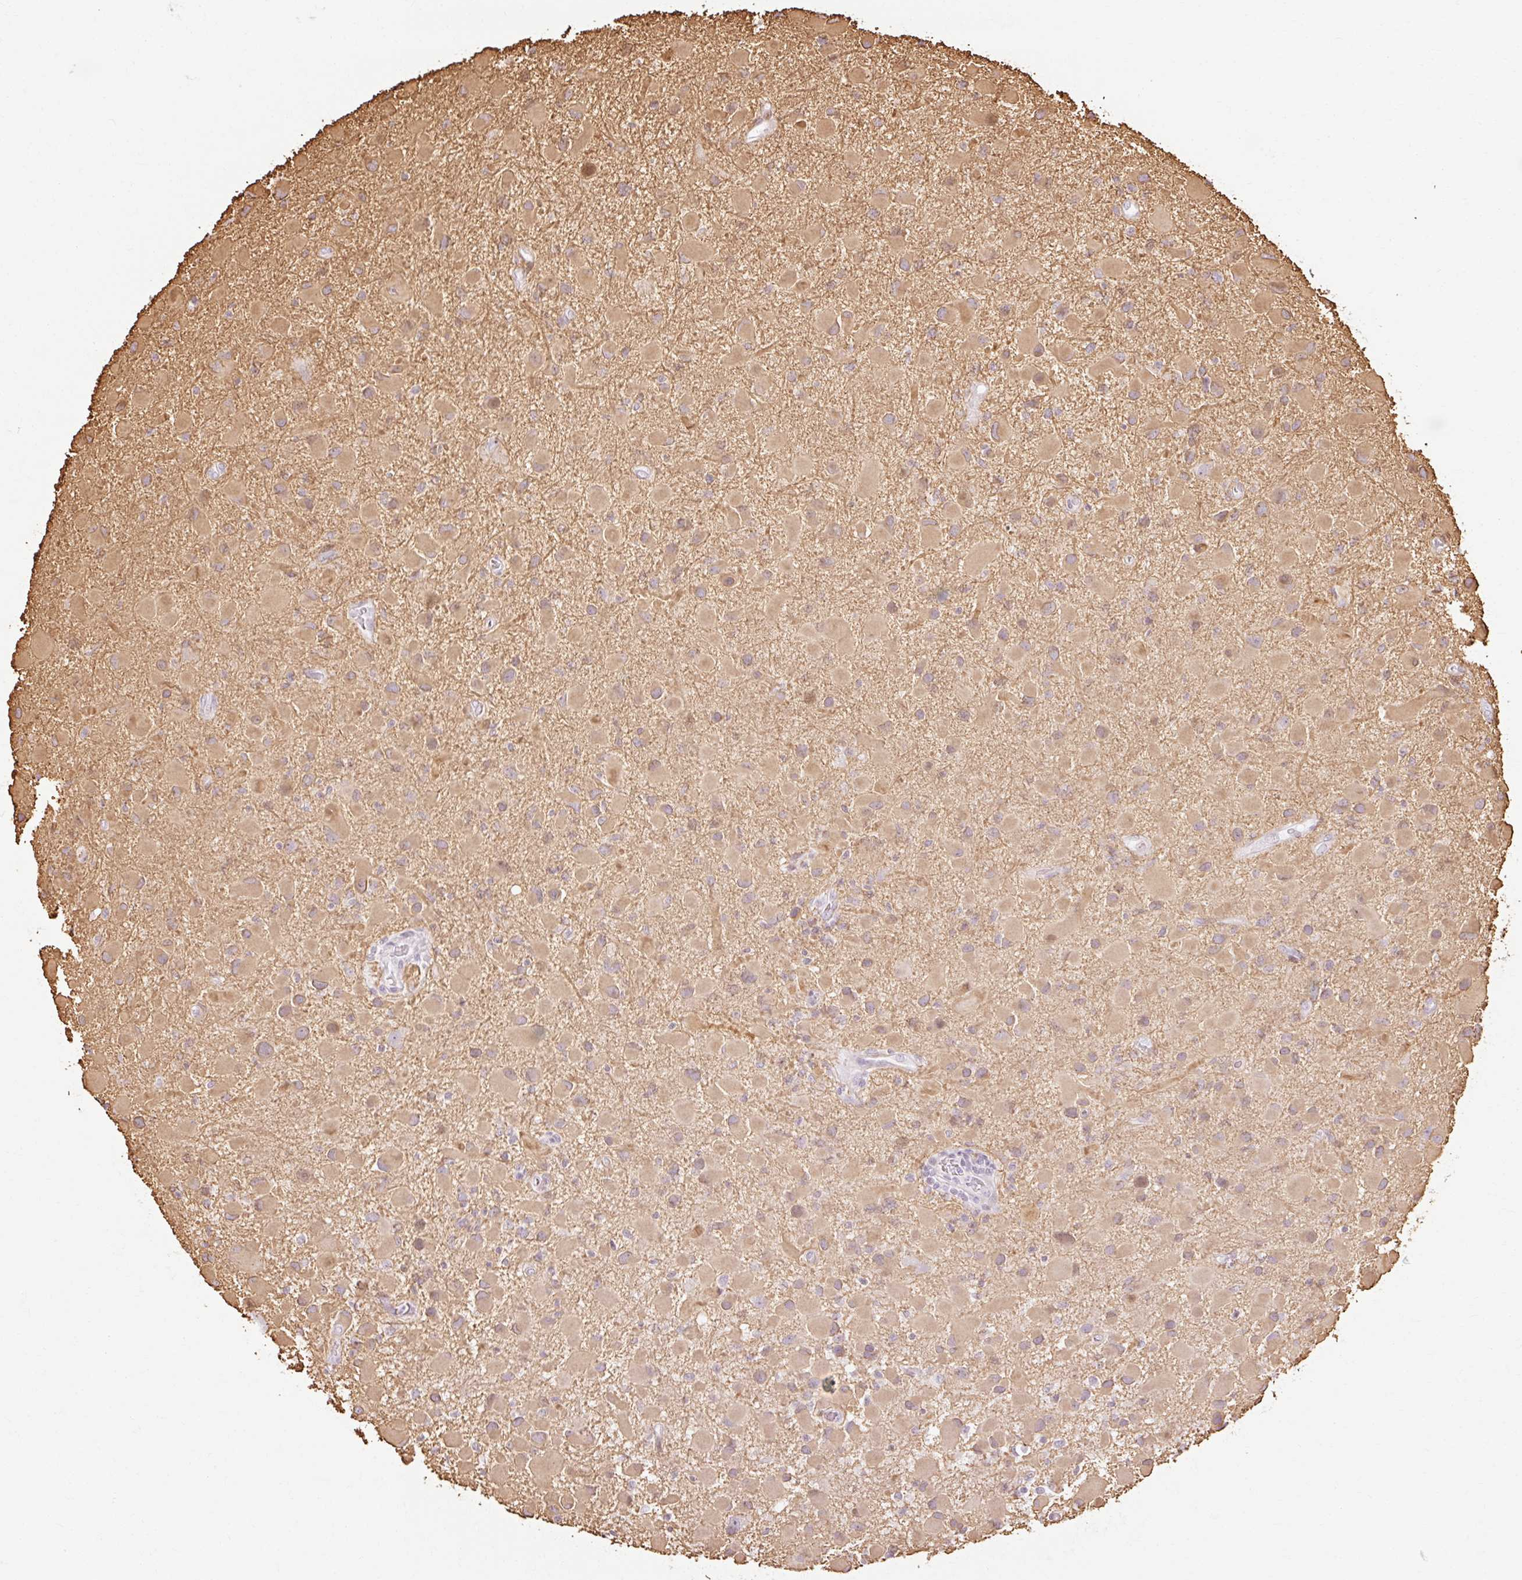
{"staining": {"intensity": "moderate", "quantity": "25%-75%", "location": "cytoplasmic/membranous"}, "tissue": "glioma", "cell_type": "Tumor cells", "image_type": "cancer", "snomed": [{"axis": "morphology", "description": "Glioma, malignant, Low grade"}, {"axis": "topography", "description": "Brain"}], "caption": "There is medium levels of moderate cytoplasmic/membranous positivity in tumor cells of low-grade glioma (malignant), as demonstrated by immunohistochemical staining (brown color).", "gene": "C3orf49", "patient": {"sex": "female", "age": 32}}